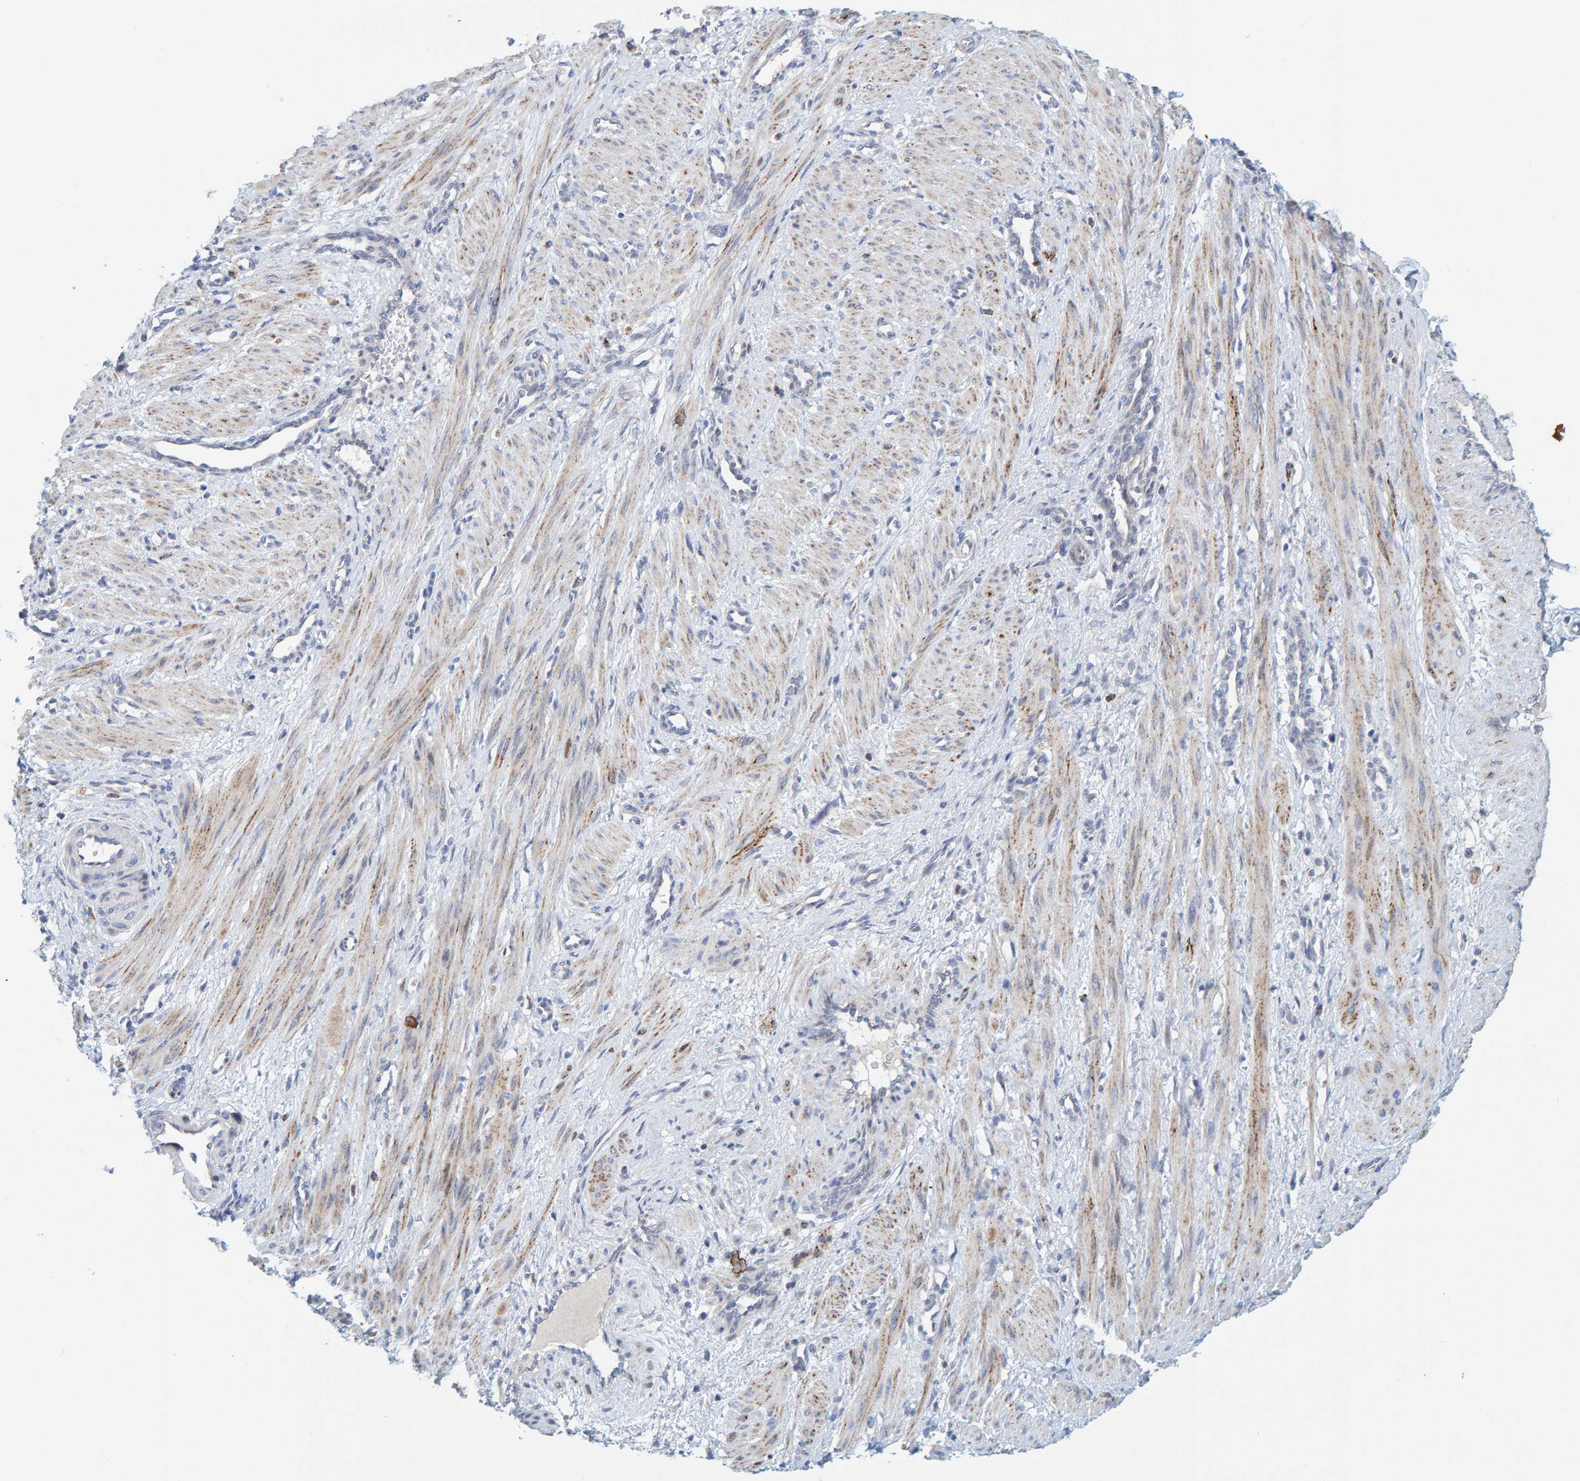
{"staining": {"intensity": "weak", "quantity": "25%-75%", "location": "cytoplasmic/membranous"}, "tissue": "smooth muscle", "cell_type": "Smooth muscle cells", "image_type": "normal", "snomed": [{"axis": "morphology", "description": "Normal tissue, NOS"}, {"axis": "topography", "description": "Endometrium"}], "caption": "Immunohistochemistry (IHC) image of unremarkable smooth muscle stained for a protein (brown), which exhibits low levels of weak cytoplasmic/membranous expression in about 25%-75% of smooth muscle cells.", "gene": "ZC3H3", "patient": {"sex": "female", "age": 33}}